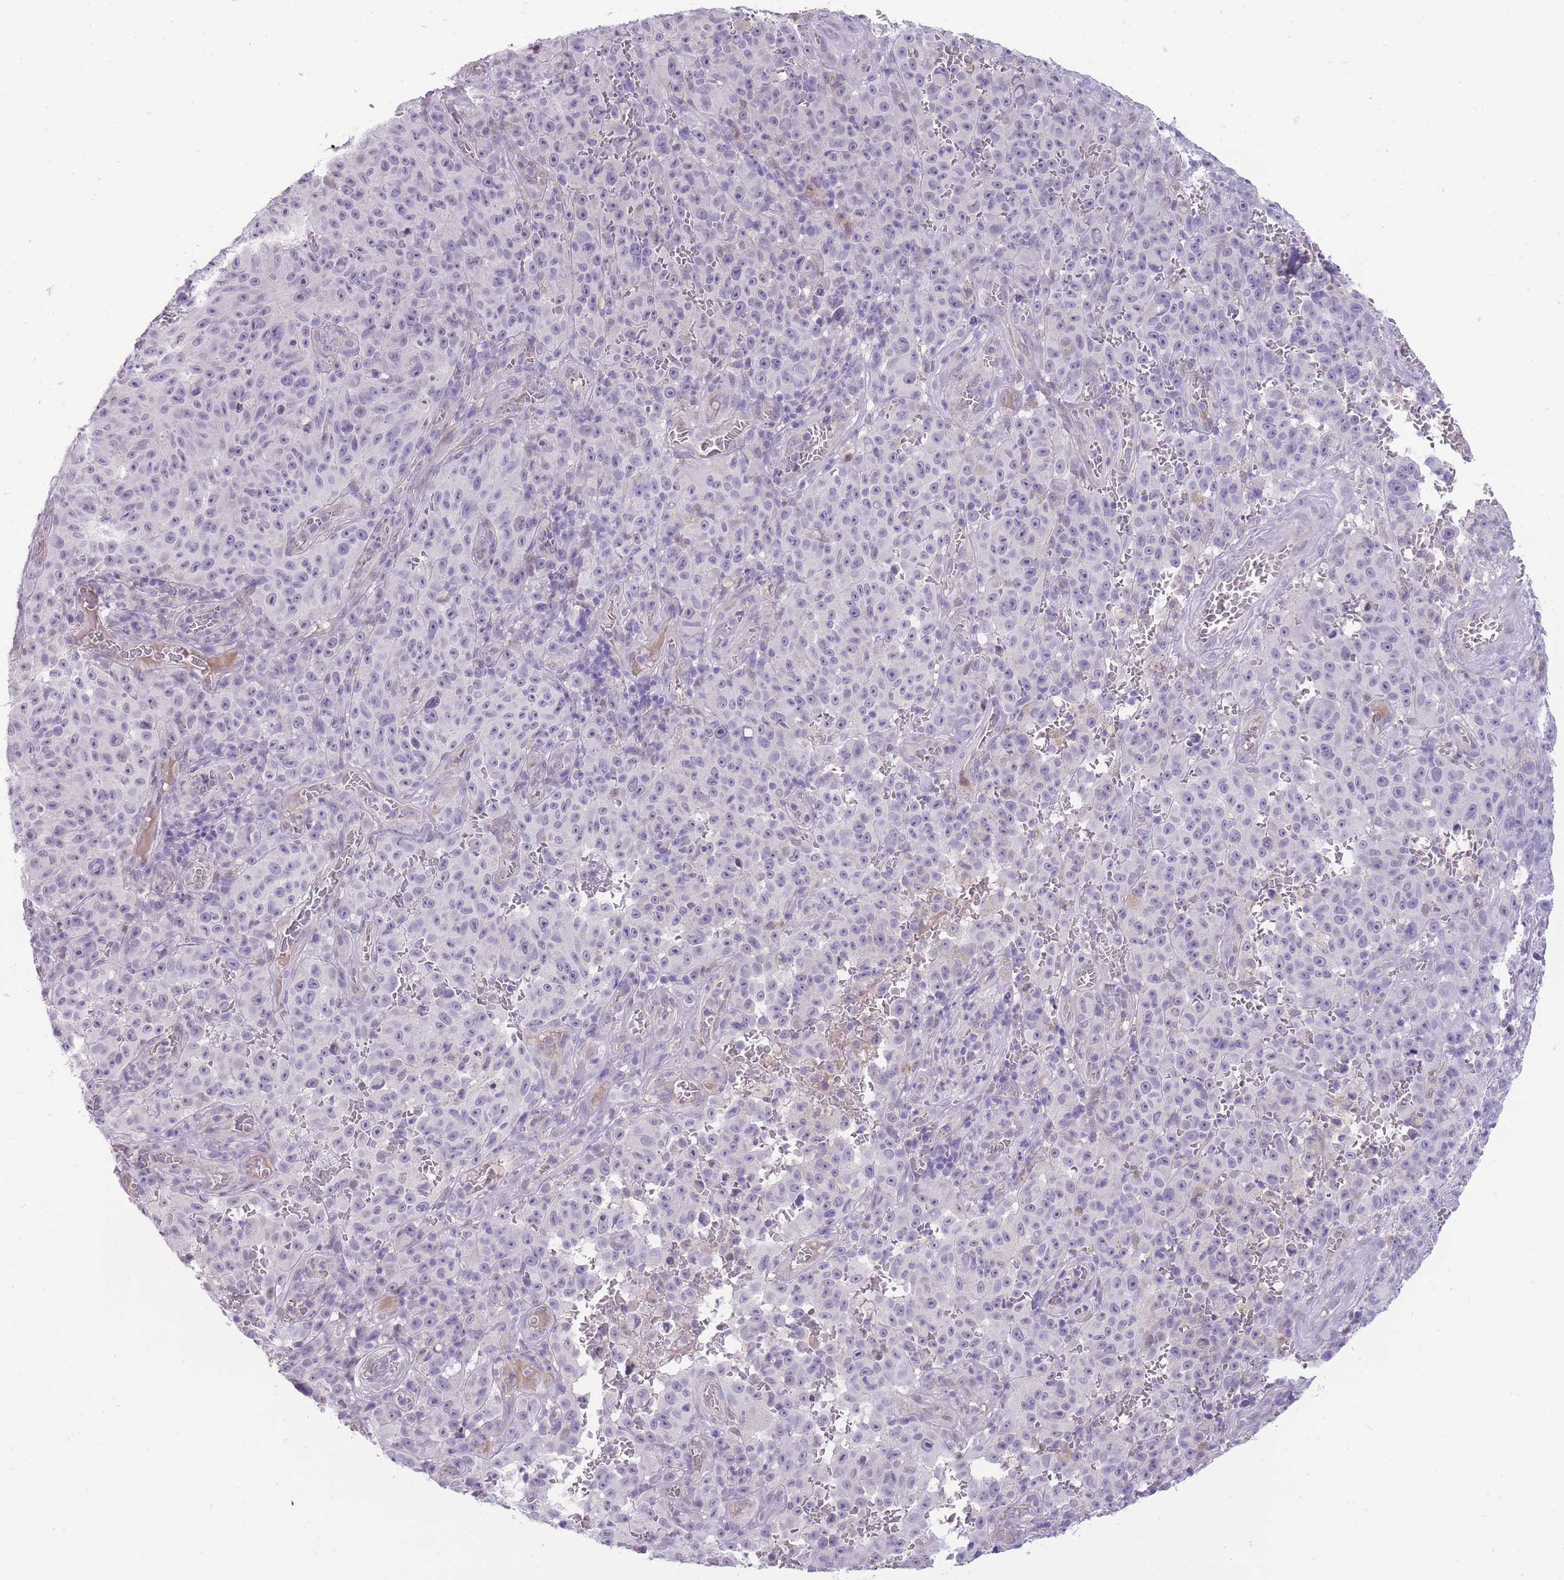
{"staining": {"intensity": "negative", "quantity": "none", "location": "none"}, "tissue": "melanoma", "cell_type": "Tumor cells", "image_type": "cancer", "snomed": [{"axis": "morphology", "description": "Malignant melanoma, NOS"}, {"axis": "topography", "description": "Skin"}], "caption": "An immunohistochemistry histopathology image of malignant melanoma is shown. There is no staining in tumor cells of malignant melanoma.", "gene": "ERICH4", "patient": {"sex": "female", "age": 82}}